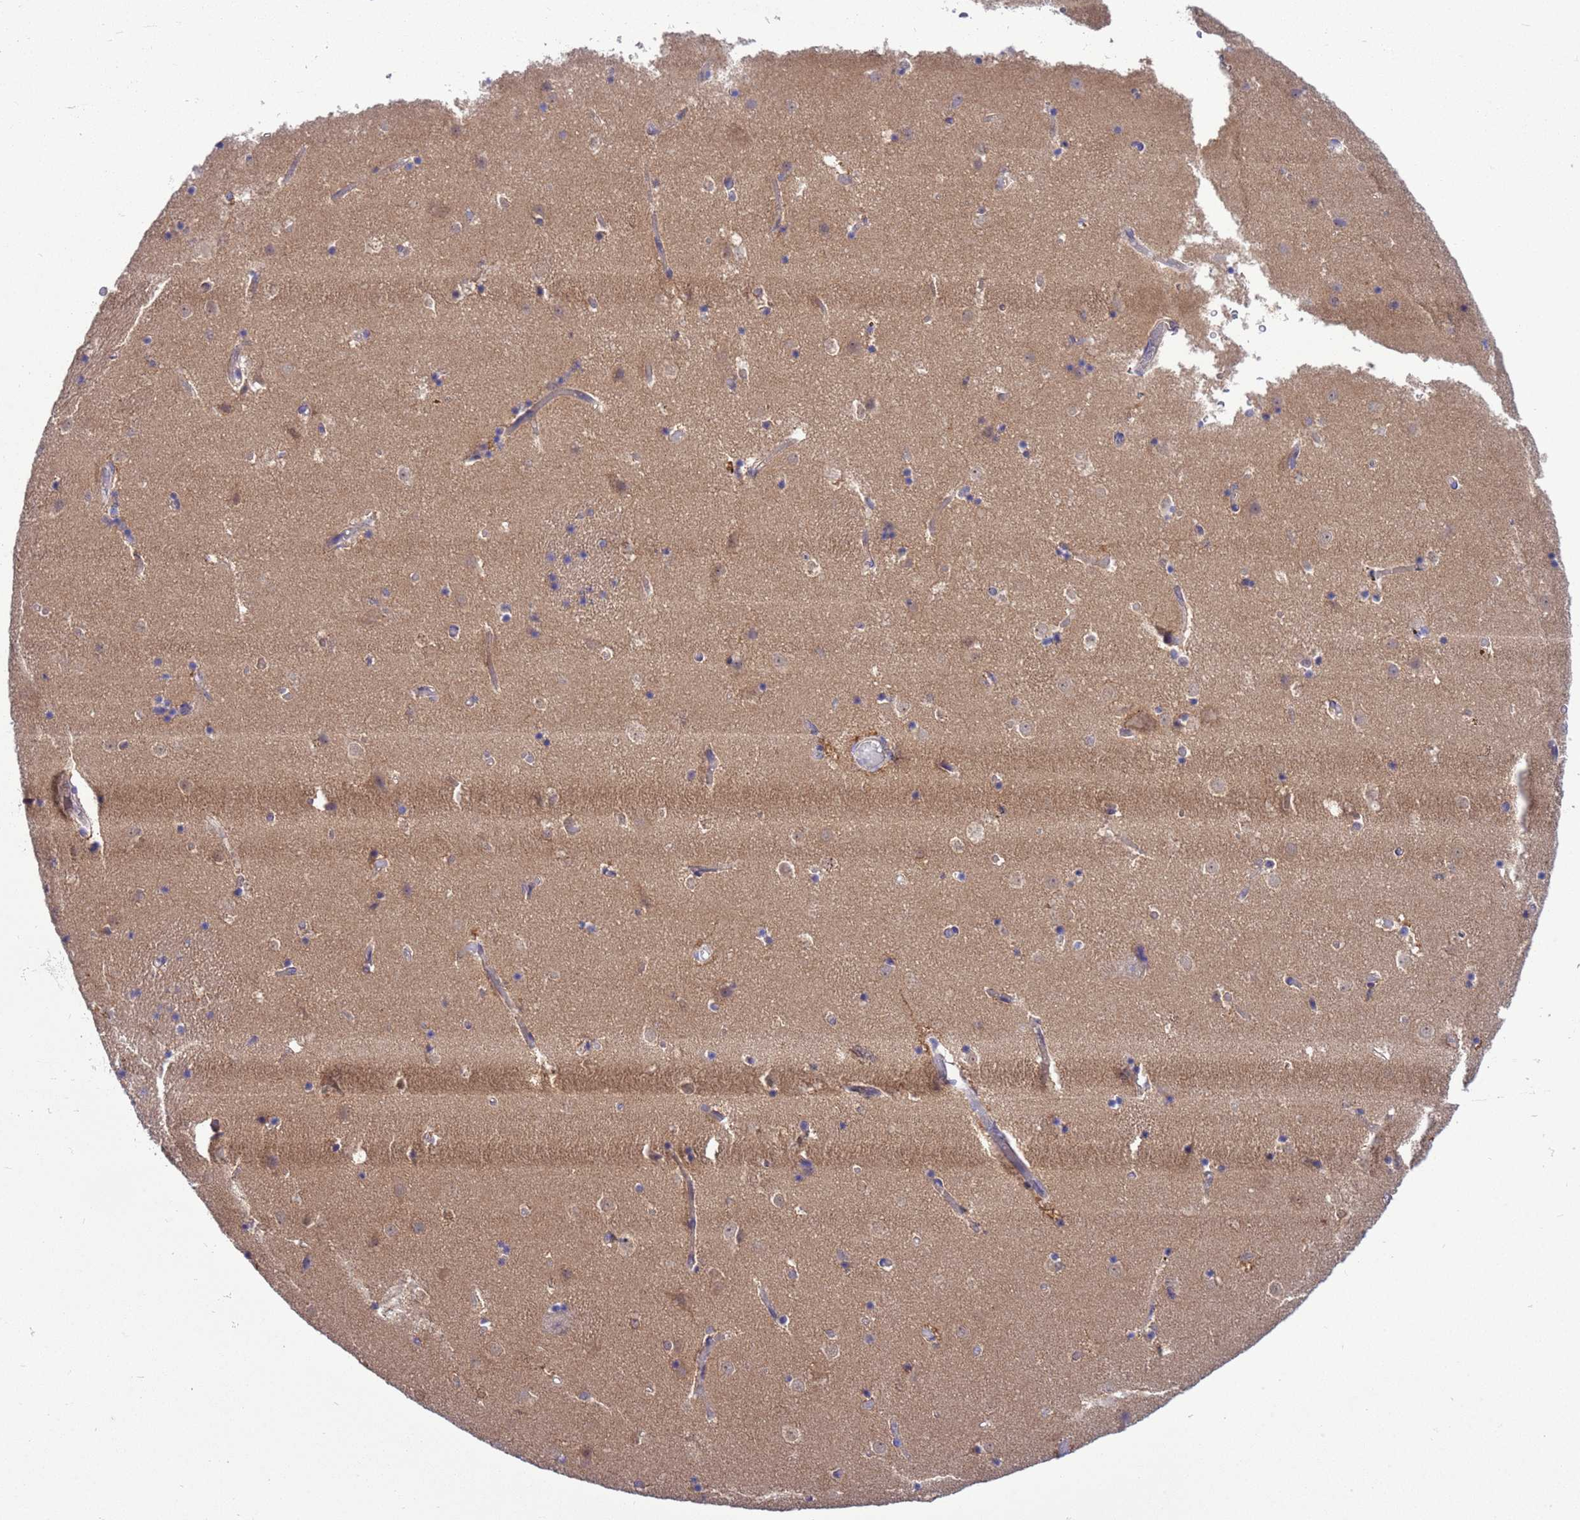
{"staining": {"intensity": "weak", "quantity": "<25%", "location": "cytoplasmic/membranous"}, "tissue": "caudate", "cell_type": "Glial cells", "image_type": "normal", "snomed": [{"axis": "morphology", "description": "Normal tissue, NOS"}, {"axis": "topography", "description": "Lateral ventricle wall"}], "caption": "DAB immunohistochemical staining of unremarkable human caudate reveals no significant expression in glial cells. (IHC, brightfield microscopy, high magnification).", "gene": "ZNF461", "patient": {"sex": "female", "age": 52}}